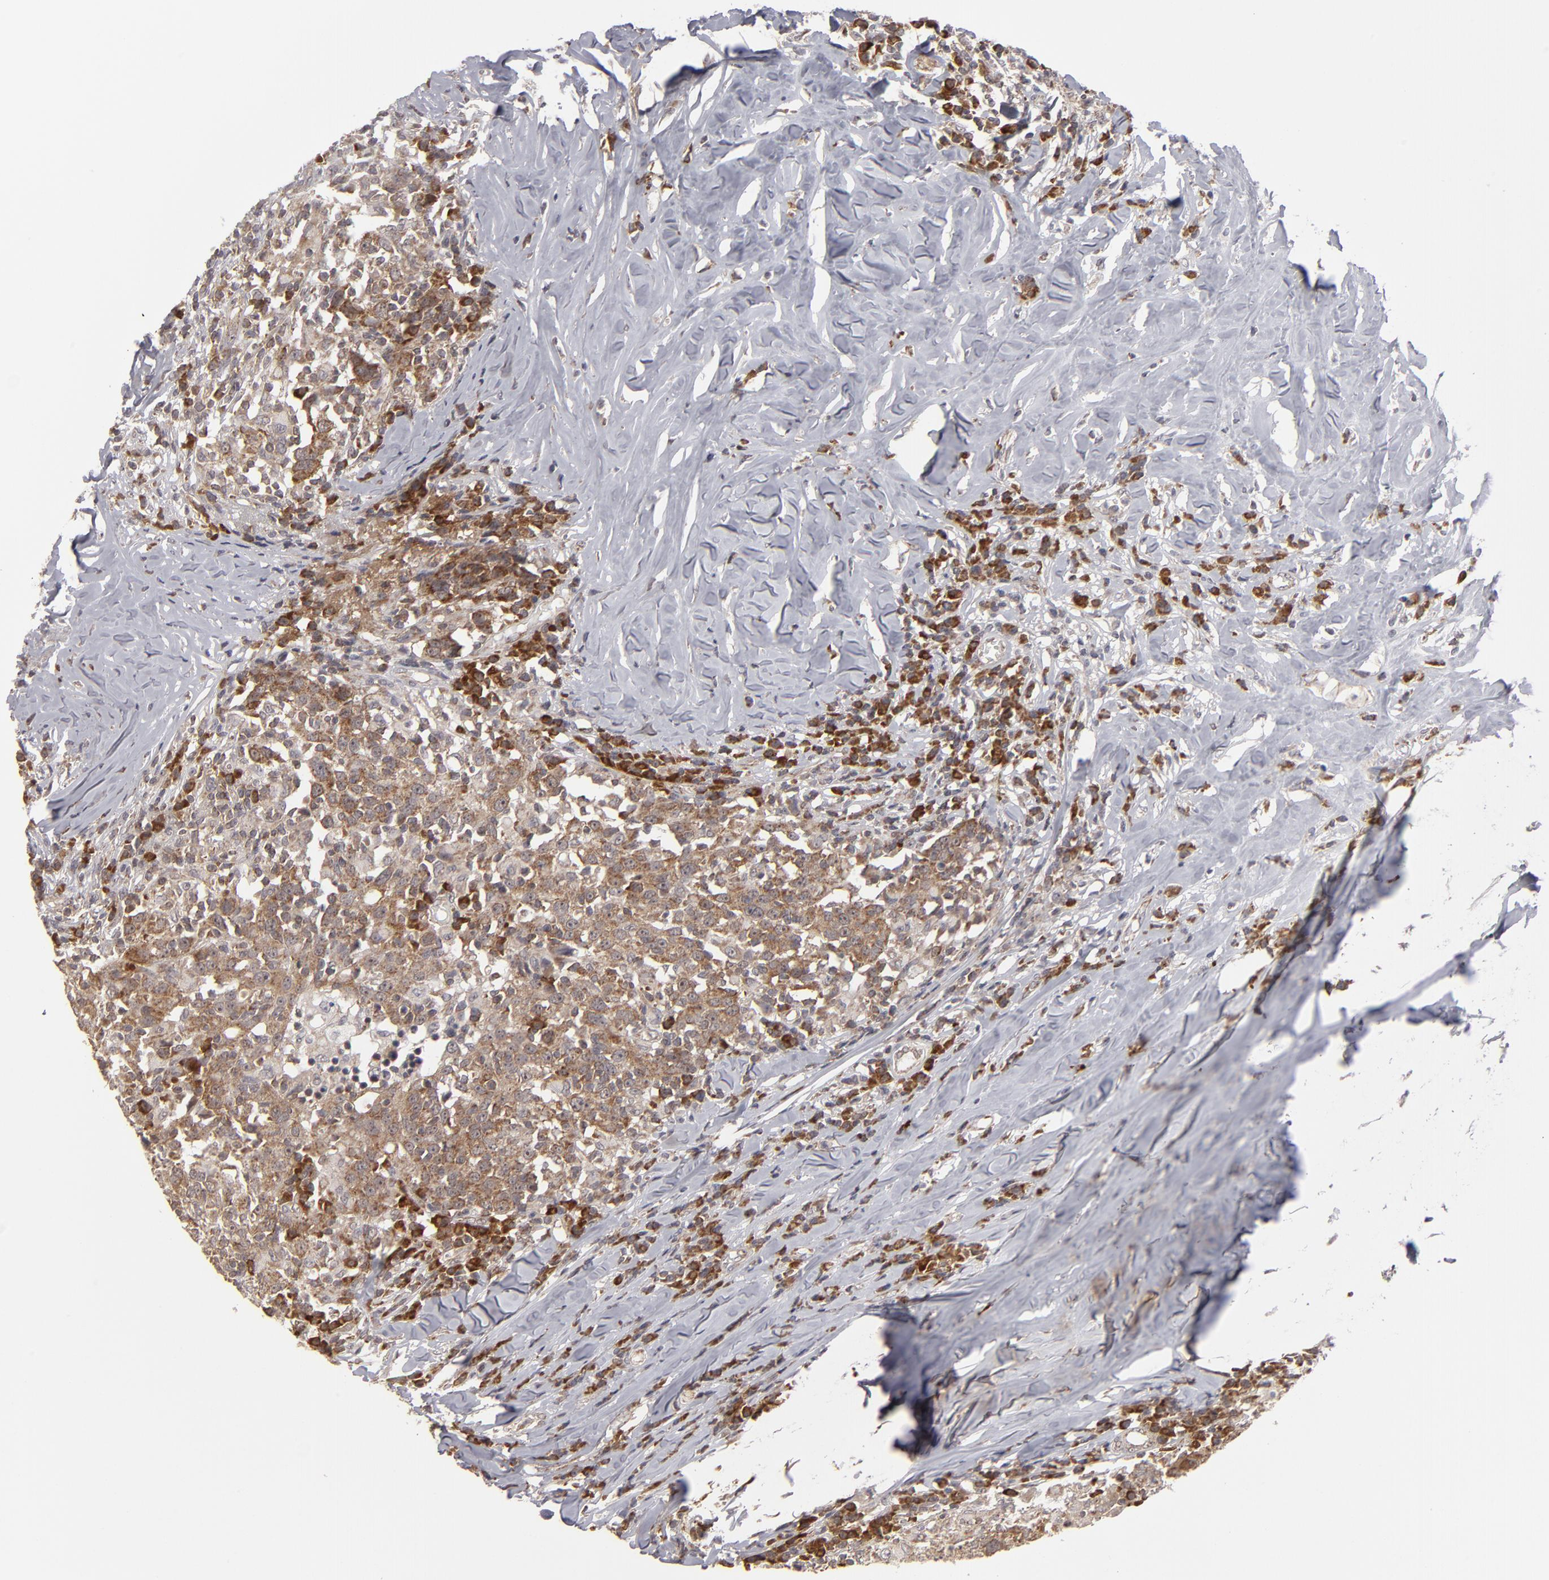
{"staining": {"intensity": "moderate", "quantity": "25%-75%", "location": "cytoplasmic/membranous"}, "tissue": "head and neck cancer", "cell_type": "Tumor cells", "image_type": "cancer", "snomed": [{"axis": "morphology", "description": "Adenocarcinoma, NOS"}, {"axis": "topography", "description": "Salivary gland"}, {"axis": "topography", "description": "Head-Neck"}], "caption": "Protein expression analysis of head and neck cancer exhibits moderate cytoplasmic/membranous positivity in about 25%-75% of tumor cells.", "gene": "GLCCI1", "patient": {"sex": "female", "age": 65}}